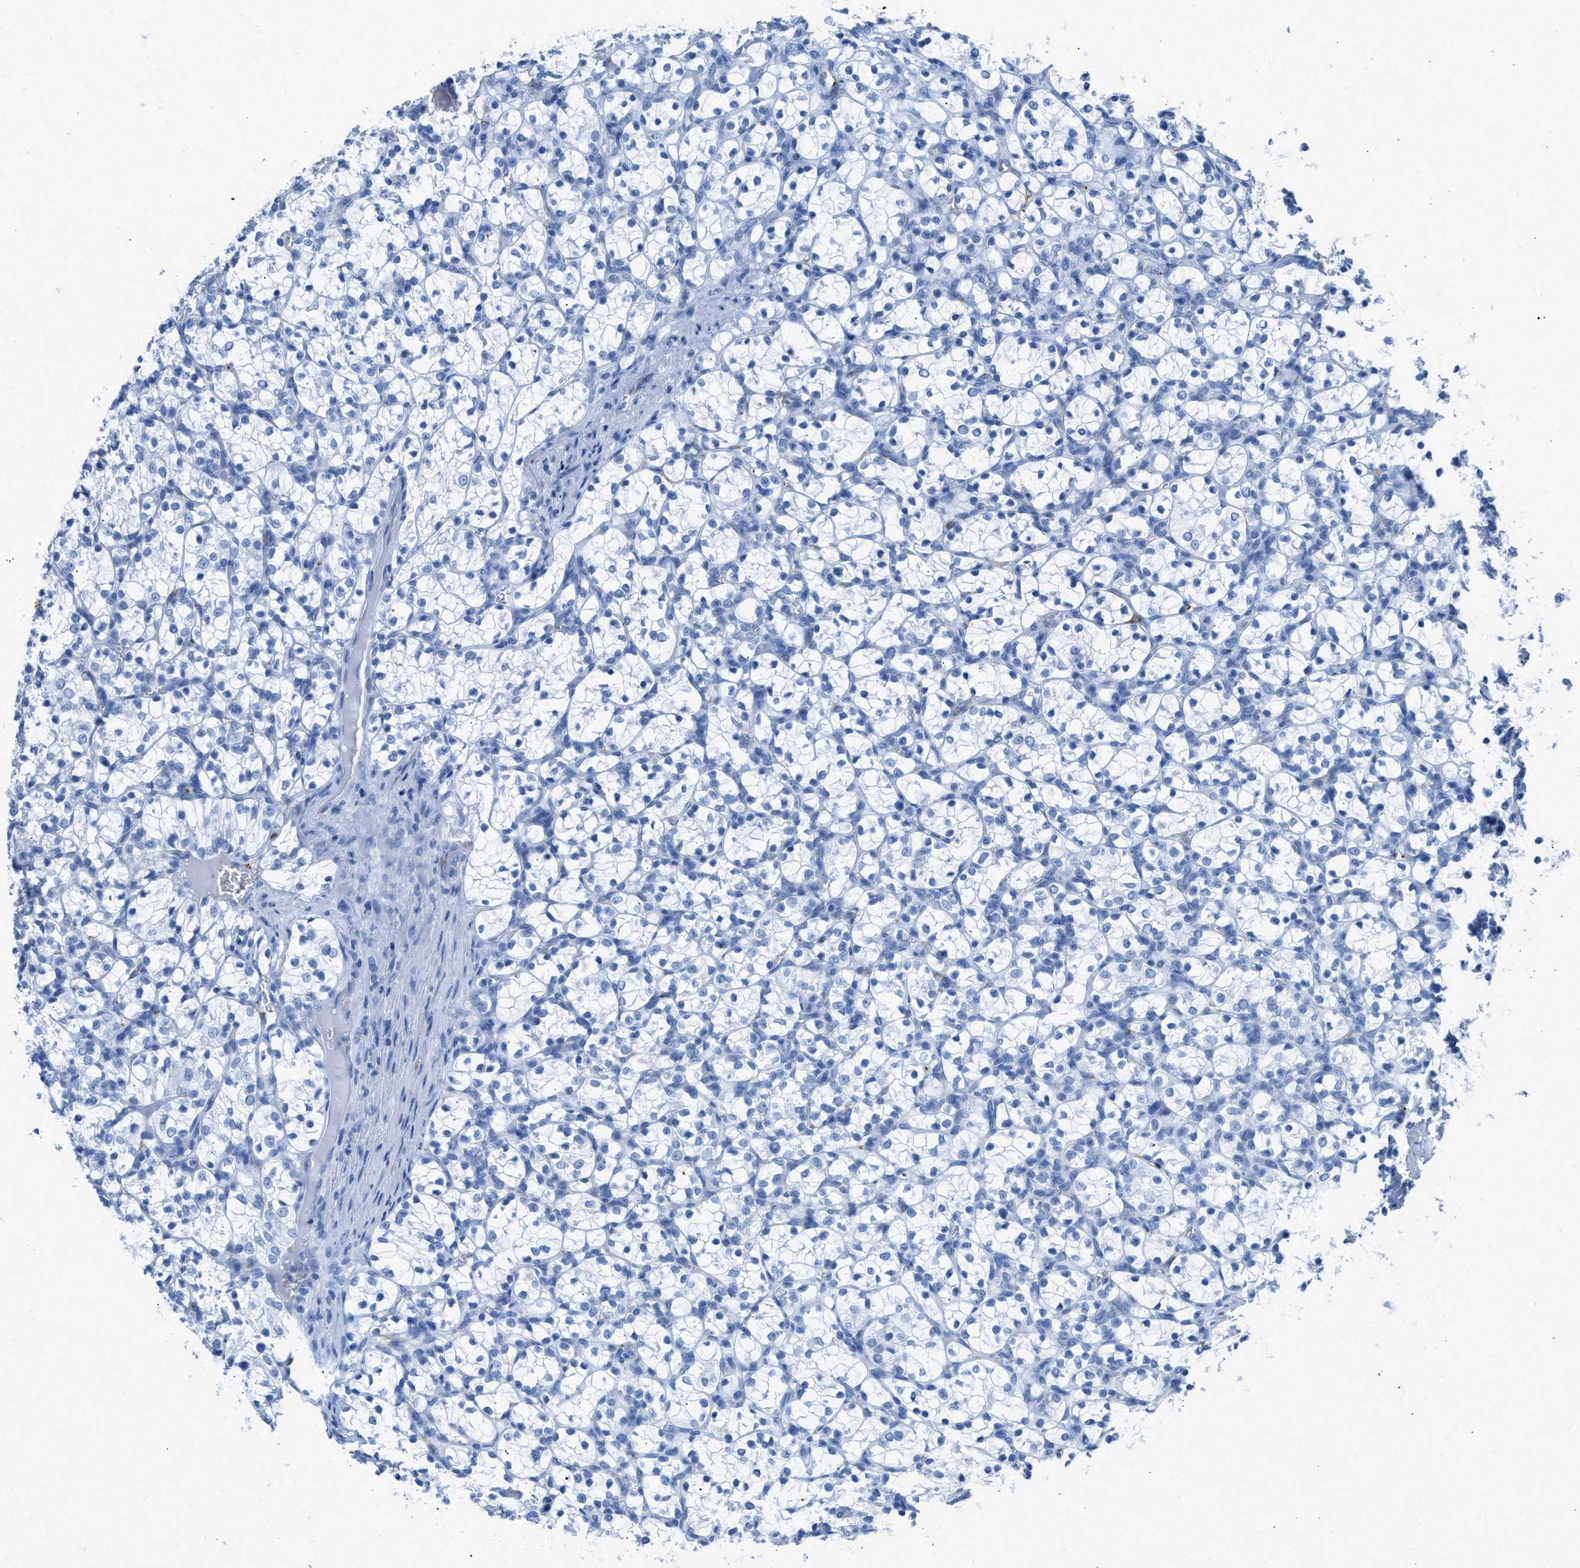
{"staining": {"intensity": "negative", "quantity": "none", "location": "none"}, "tissue": "renal cancer", "cell_type": "Tumor cells", "image_type": "cancer", "snomed": [{"axis": "morphology", "description": "Adenocarcinoma, NOS"}, {"axis": "topography", "description": "Kidney"}], "caption": "Micrograph shows no significant protein positivity in tumor cells of renal cancer (adenocarcinoma).", "gene": "FAIM2", "patient": {"sex": "female", "age": 69}}